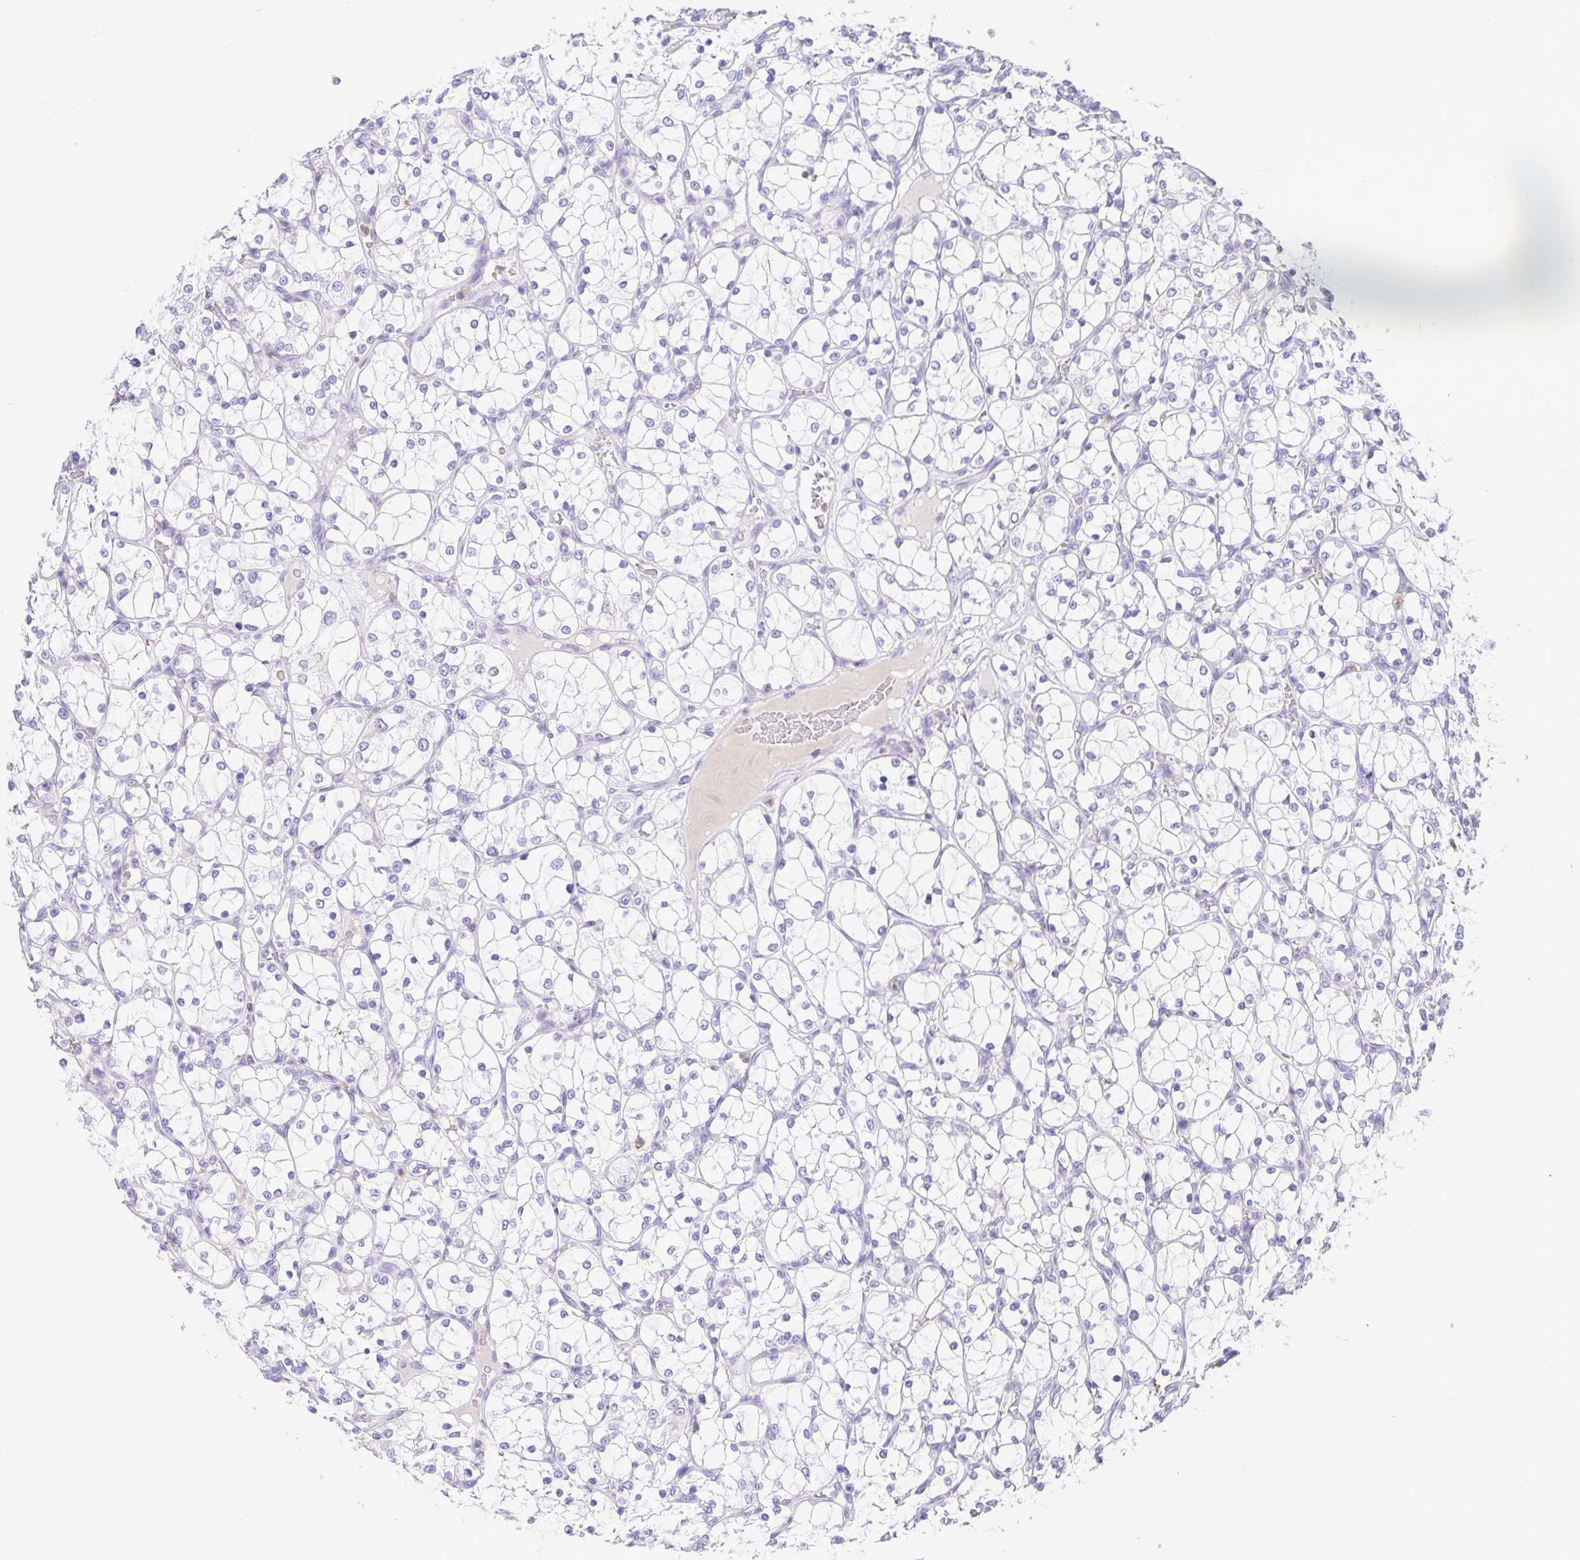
{"staining": {"intensity": "negative", "quantity": "none", "location": "none"}, "tissue": "renal cancer", "cell_type": "Tumor cells", "image_type": "cancer", "snomed": [{"axis": "morphology", "description": "Adenocarcinoma, NOS"}, {"axis": "topography", "description": "Kidney"}], "caption": "Tumor cells show no significant protein positivity in renal adenocarcinoma.", "gene": "PGLYRP1", "patient": {"sex": "female", "age": 69}}